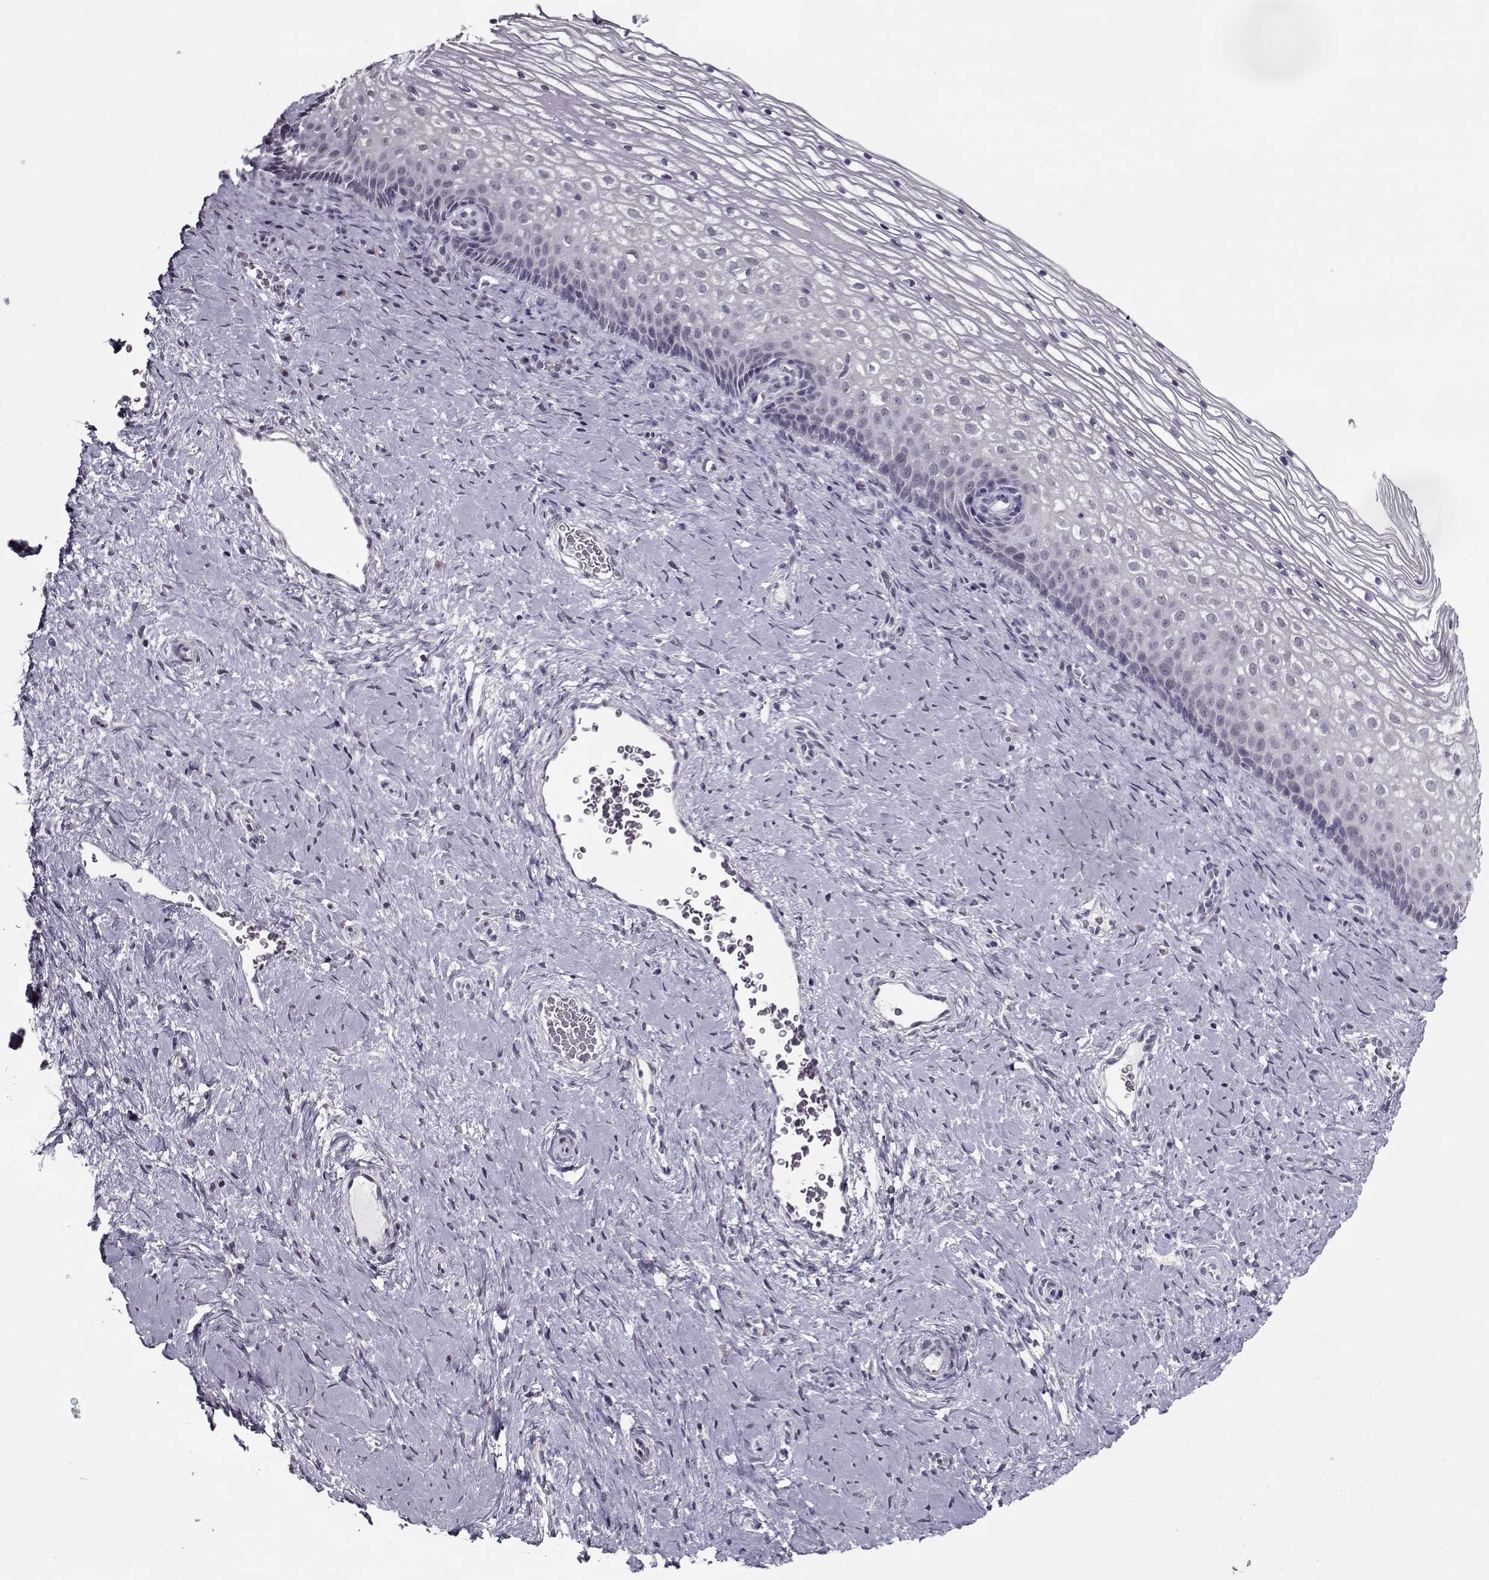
{"staining": {"intensity": "negative", "quantity": "none", "location": "none"}, "tissue": "cervix", "cell_type": "Glandular cells", "image_type": "normal", "snomed": [{"axis": "morphology", "description": "Normal tissue, NOS"}, {"axis": "topography", "description": "Cervix"}], "caption": "IHC image of normal human cervix stained for a protein (brown), which shows no positivity in glandular cells.", "gene": "SEC16B", "patient": {"sex": "female", "age": 34}}